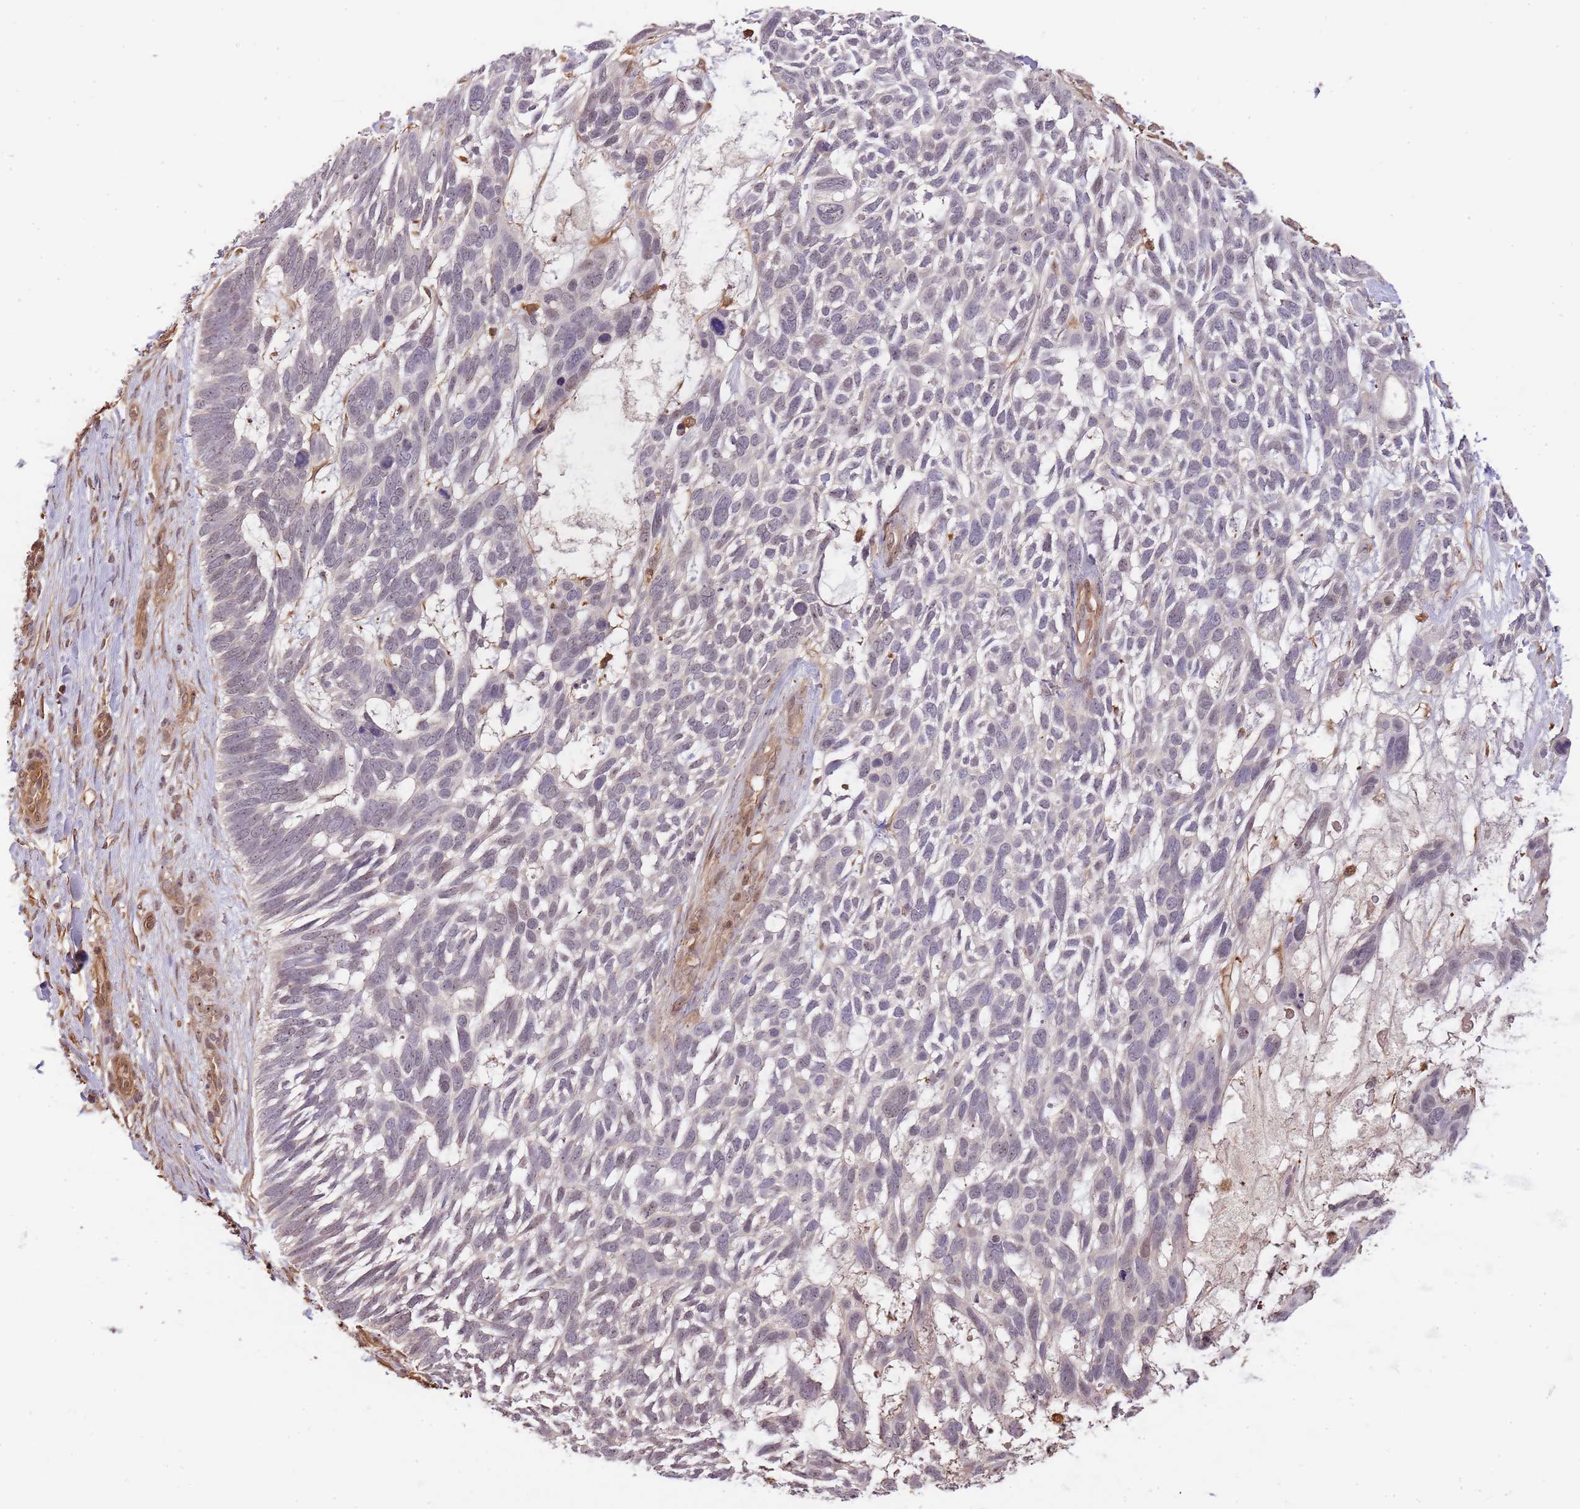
{"staining": {"intensity": "weak", "quantity": "<25%", "location": "nuclear"}, "tissue": "skin cancer", "cell_type": "Tumor cells", "image_type": "cancer", "snomed": [{"axis": "morphology", "description": "Basal cell carcinoma"}, {"axis": "topography", "description": "Skin"}], "caption": "The immunohistochemistry image has no significant staining in tumor cells of skin basal cell carcinoma tissue.", "gene": "SURF2", "patient": {"sex": "male", "age": 88}}